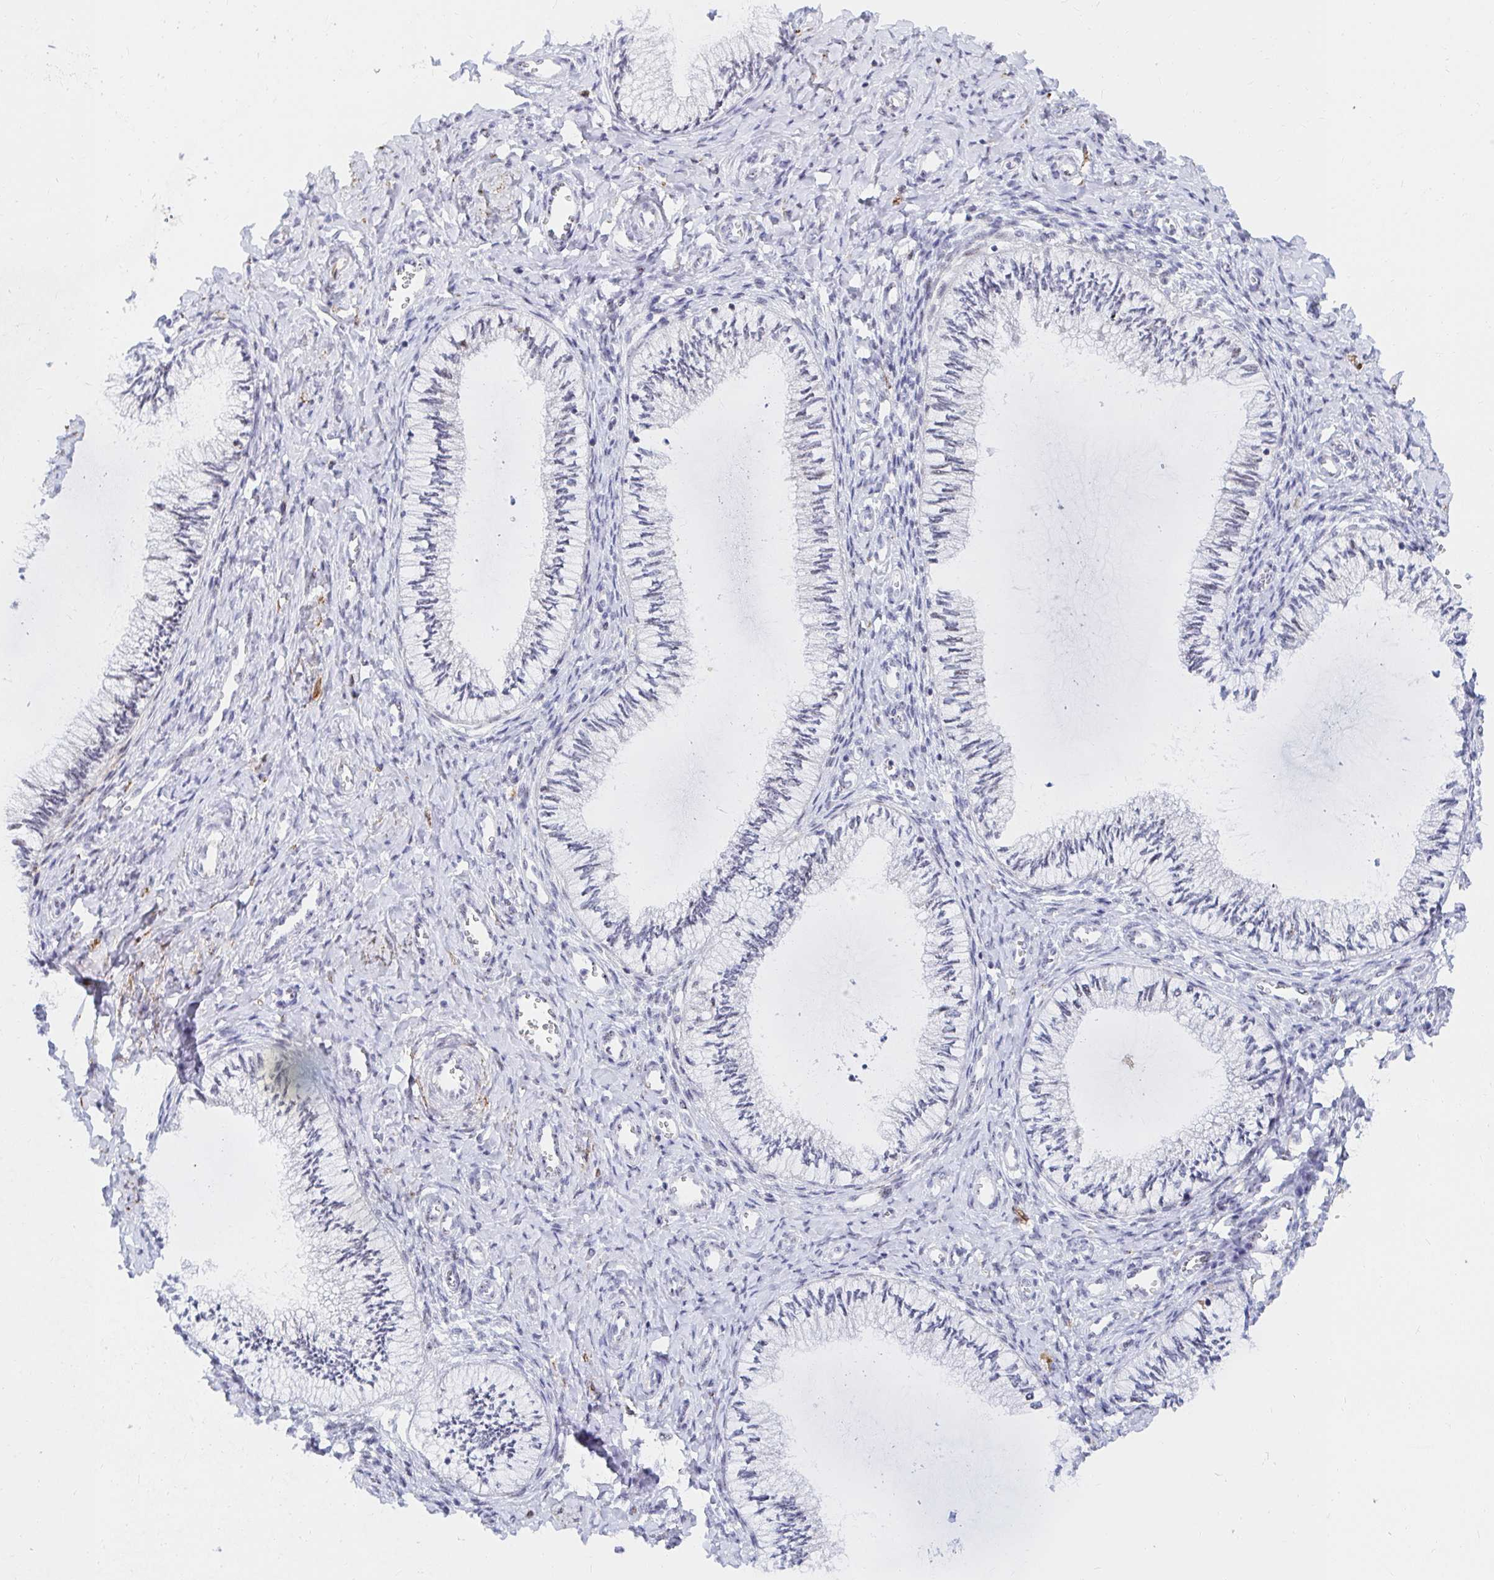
{"staining": {"intensity": "weak", "quantity": "<25%", "location": "nuclear"}, "tissue": "cervix", "cell_type": "Glandular cells", "image_type": "normal", "snomed": [{"axis": "morphology", "description": "Normal tissue, NOS"}, {"axis": "topography", "description": "Cervix"}], "caption": "Human cervix stained for a protein using immunohistochemistry (IHC) shows no expression in glandular cells.", "gene": "COL28A1", "patient": {"sex": "female", "age": 24}}